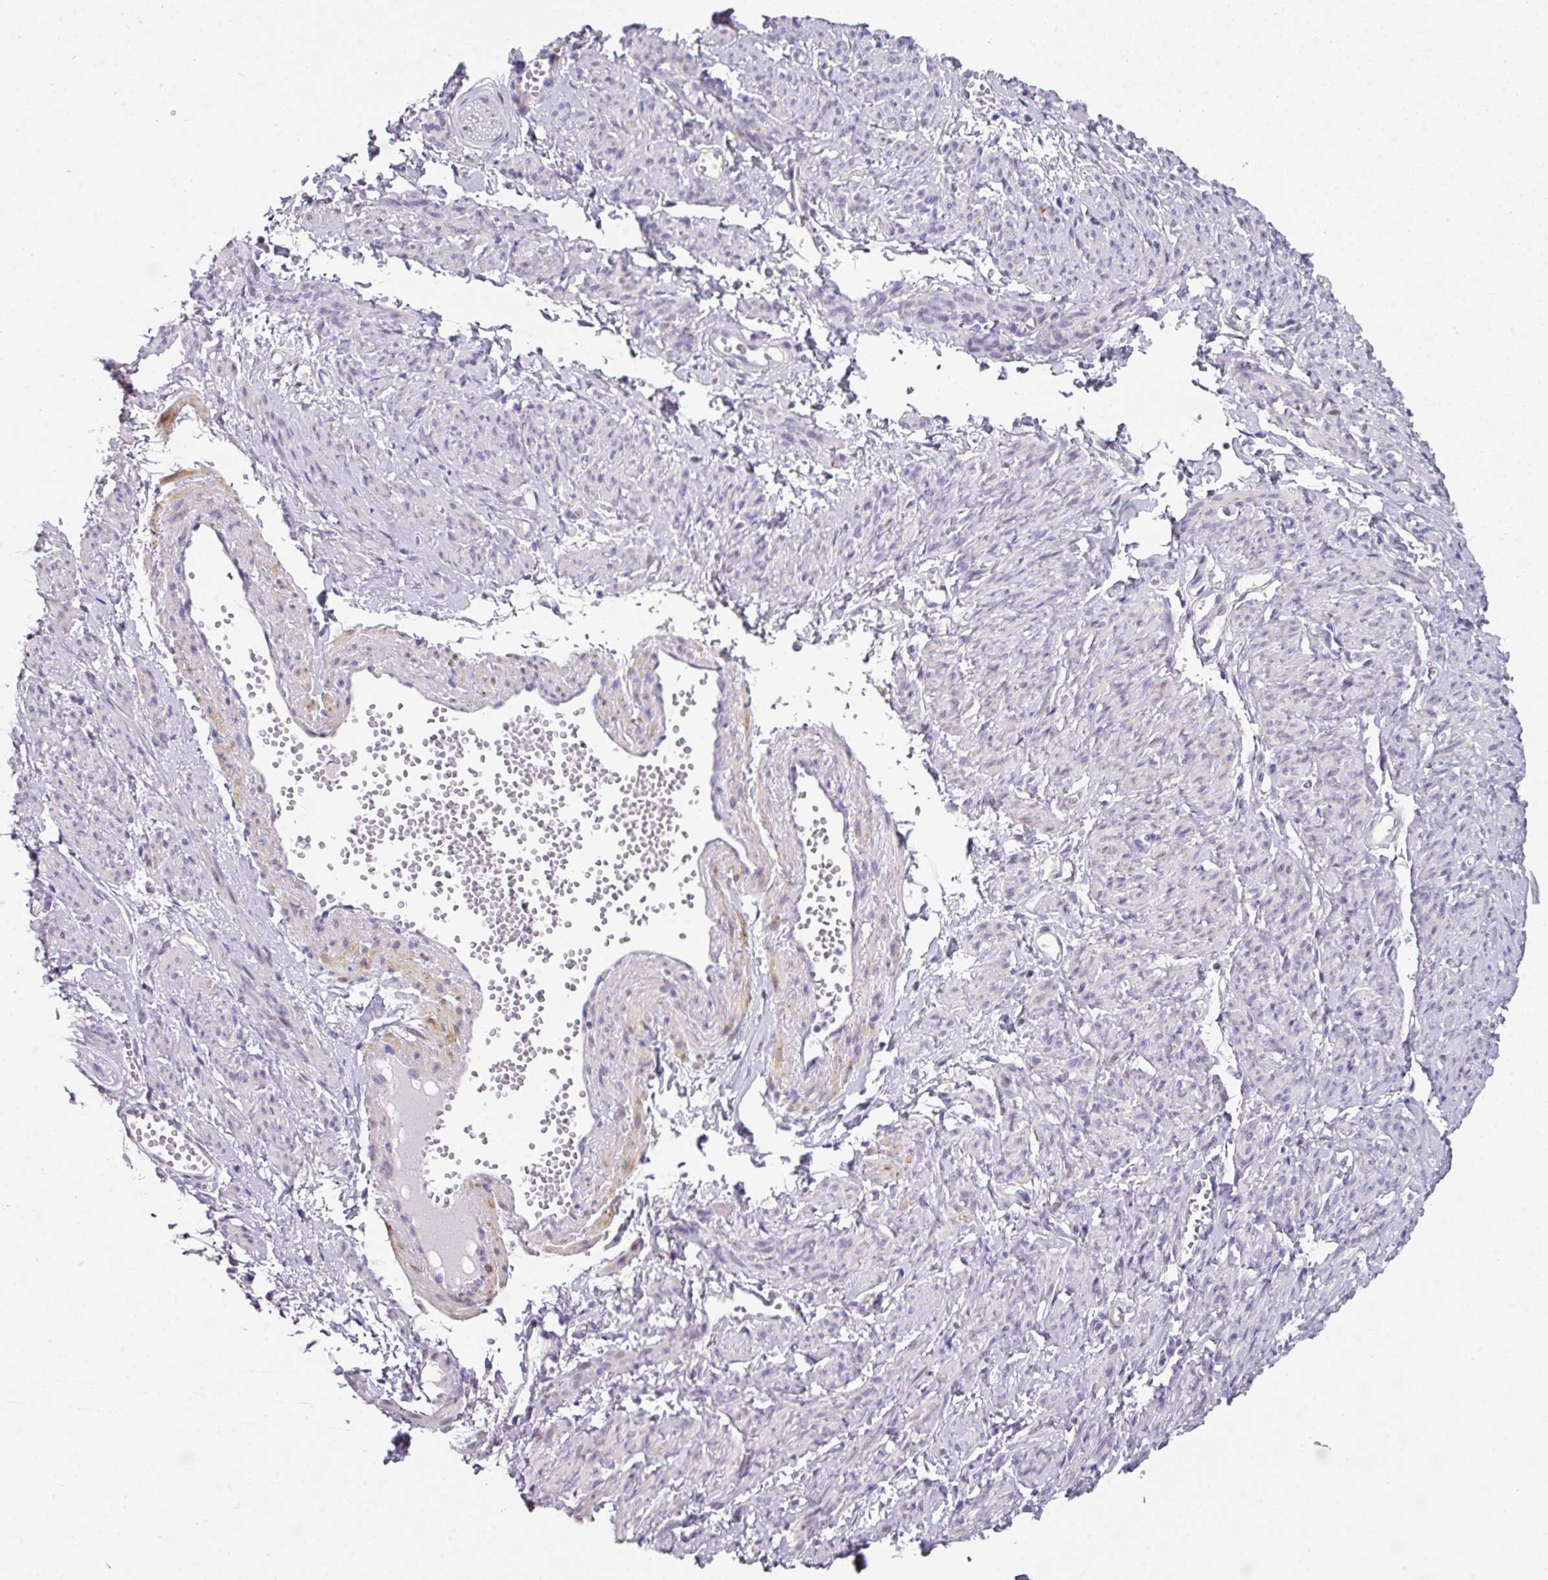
{"staining": {"intensity": "weak", "quantity": "<25%", "location": "cytoplasmic/membranous"}, "tissue": "smooth muscle", "cell_type": "Smooth muscle cells", "image_type": "normal", "snomed": [{"axis": "morphology", "description": "Normal tissue, NOS"}, {"axis": "topography", "description": "Smooth muscle"}], "caption": "IHC histopathology image of unremarkable smooth muscle: human smooth muscle stained with DAB (3,3'-diaminobenzidine) displays no significant protein expression in smooth muscle cells. Brightfield microscopy of immunohistochemistry stained with DAB (3,3'-diaminobenzidine) (brown) and hematoxylin (blue), captured at high magnification.", "gene": "ANKRD29", "patient": {"sex": "female", "age": 65}}